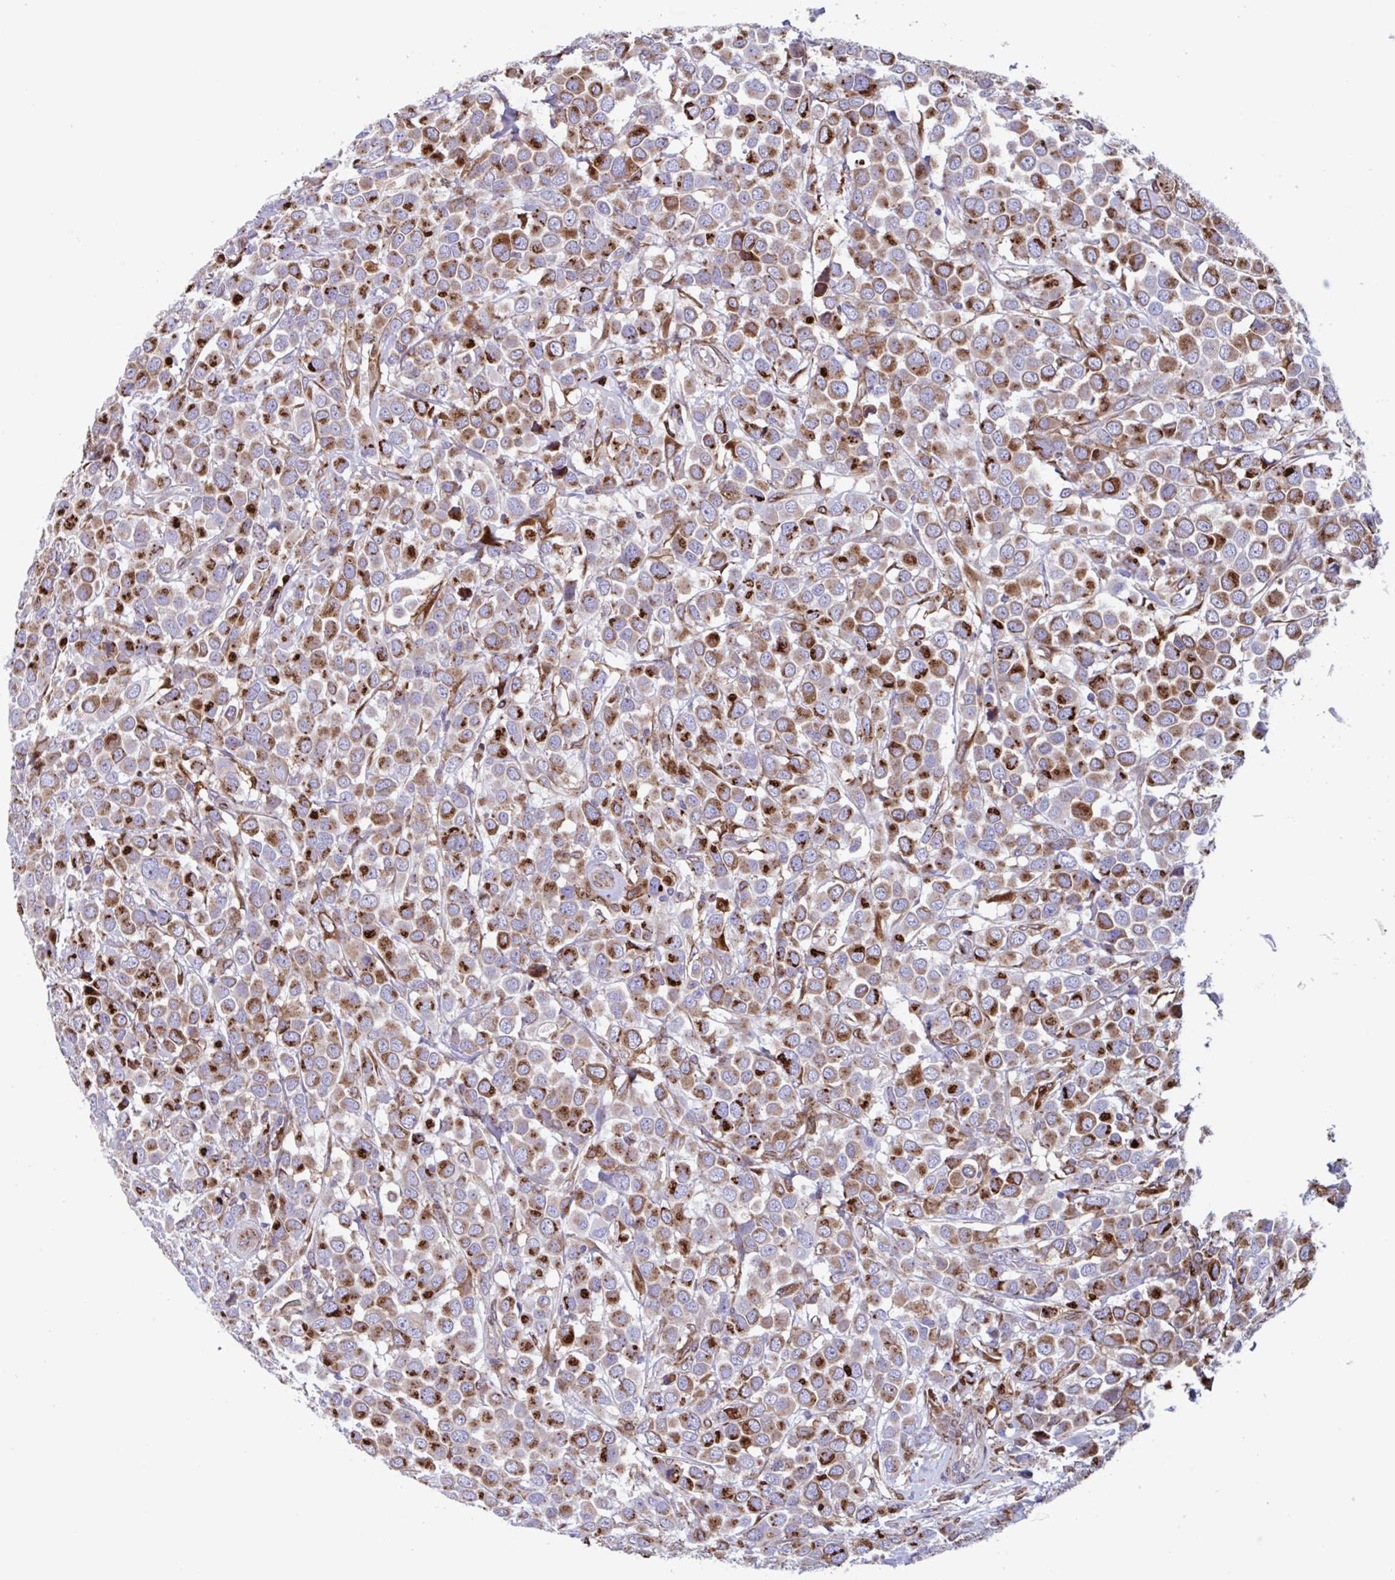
{"staining": {"intensity": "moderate", "quantity": ">75%", "location": "cytoplasmic/membranous"}, "tissue": "breast cancer", "cell_type": "Tumor cells", "image_type": "cancer", "snomed": [{"axis": "morphology", "description": "Duct carcinoma"}, {"axis": "topography", "description": "Breast"}], "caption": "IHC of human invasive ductal carcinoma (breast) displays medium levels of moderate cytoplasmic/membranous expression in approximately >75% of tumor cells.", "gene": "RFK", "patient": {"sex": "female", "age": 61}}